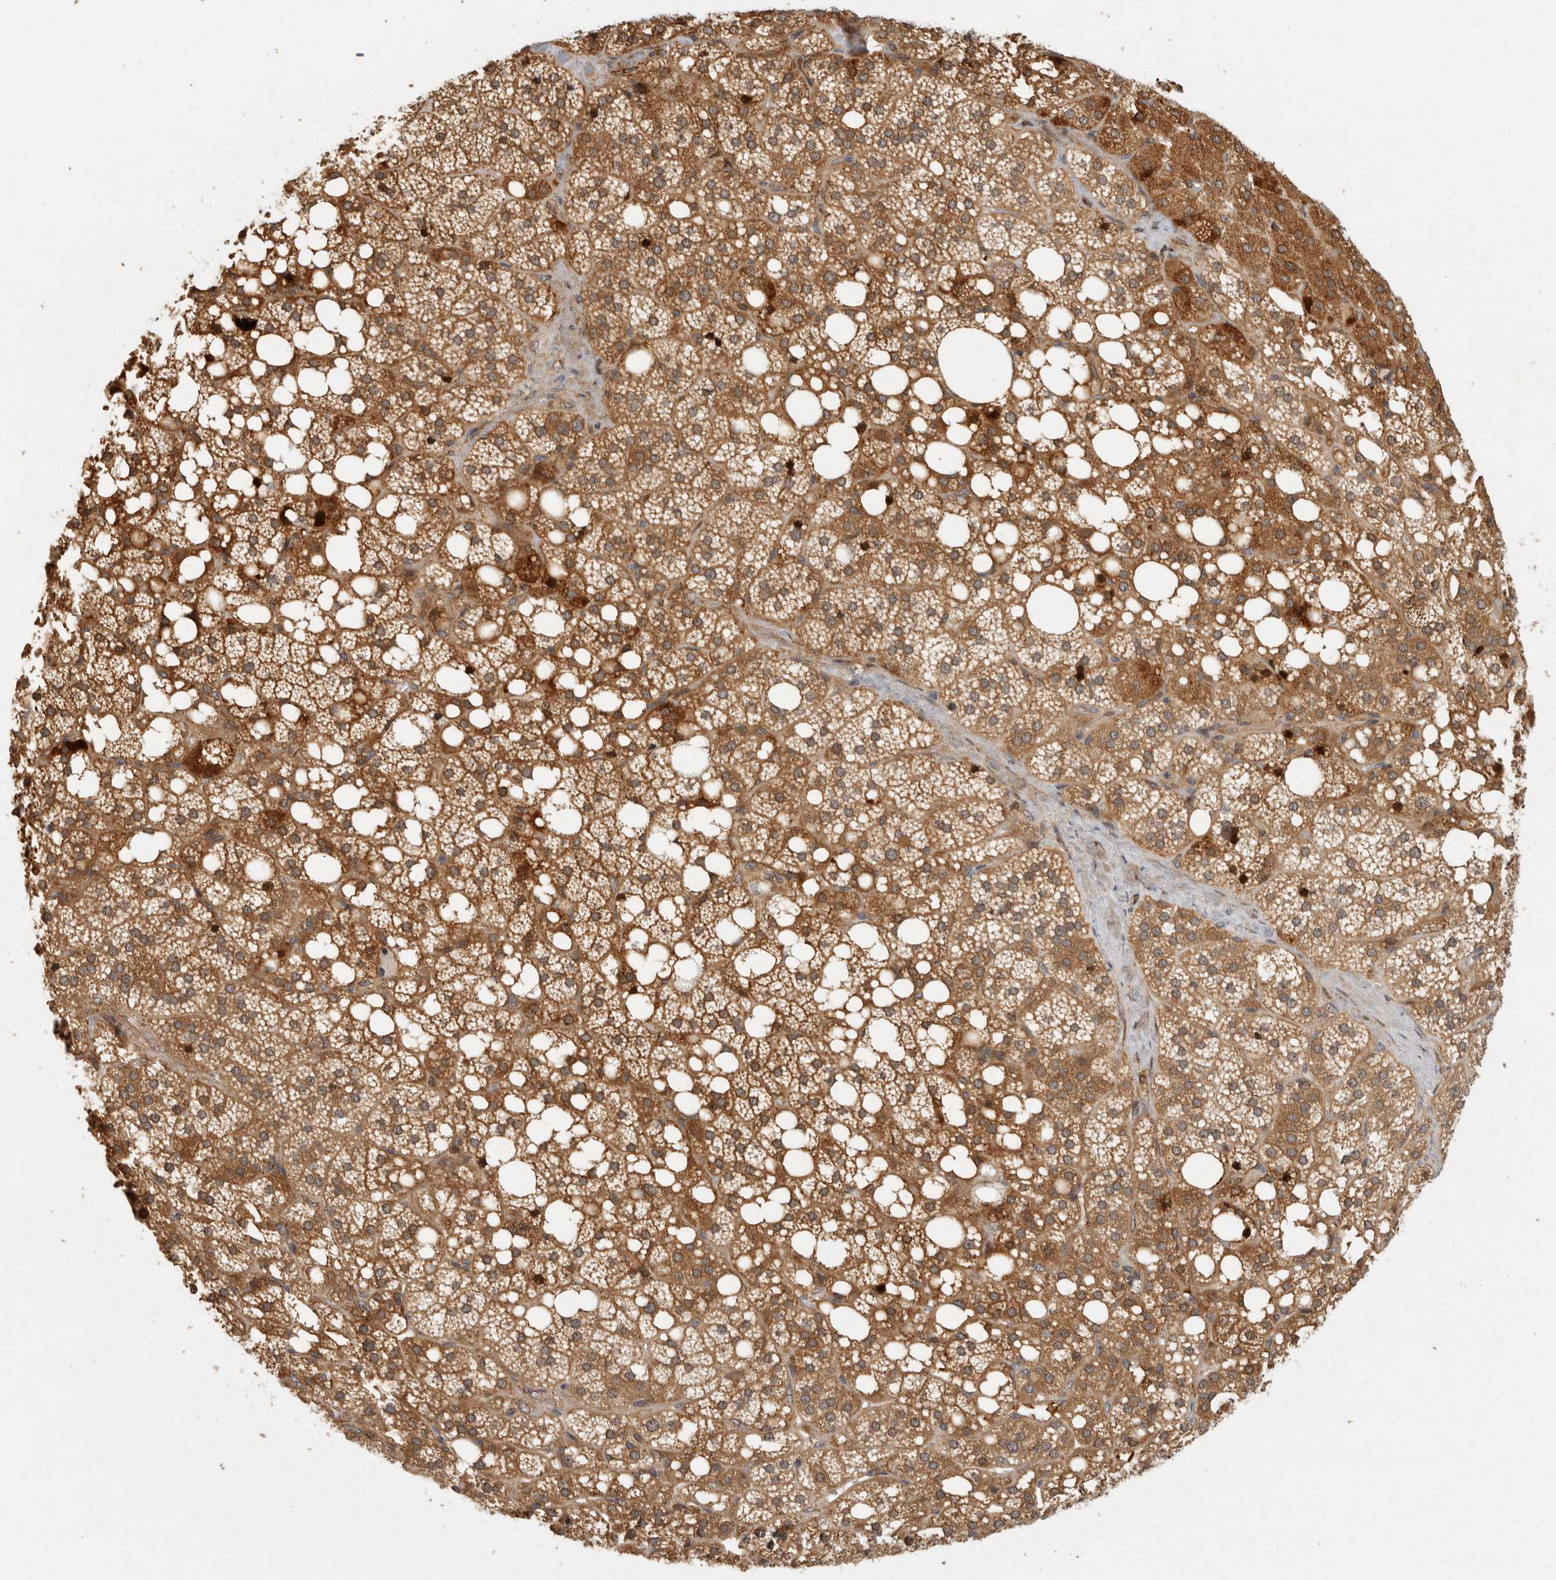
{"staining": {"intensity": "strong", "quantity": ">75%", "location": "cytoplasmic/membranous,nuclear"}, "tissue": "adrenal gland", "cell_type": "Glandular cells", "image_type": "normal", "snomed": [{"axis": "morphology", "description": "Normal tissue, NOS"}, {"axis": "topography", "description": "Adrenal gland"}], "caption": "This image shows immunohistochemistry staining of normal adrenal gland, with high strong cytoplasmic/membranous,nuclear staining in about >75% of glandular cells.", "gene": "SWT1", "patient": {"sex": "female", "age": 59}}